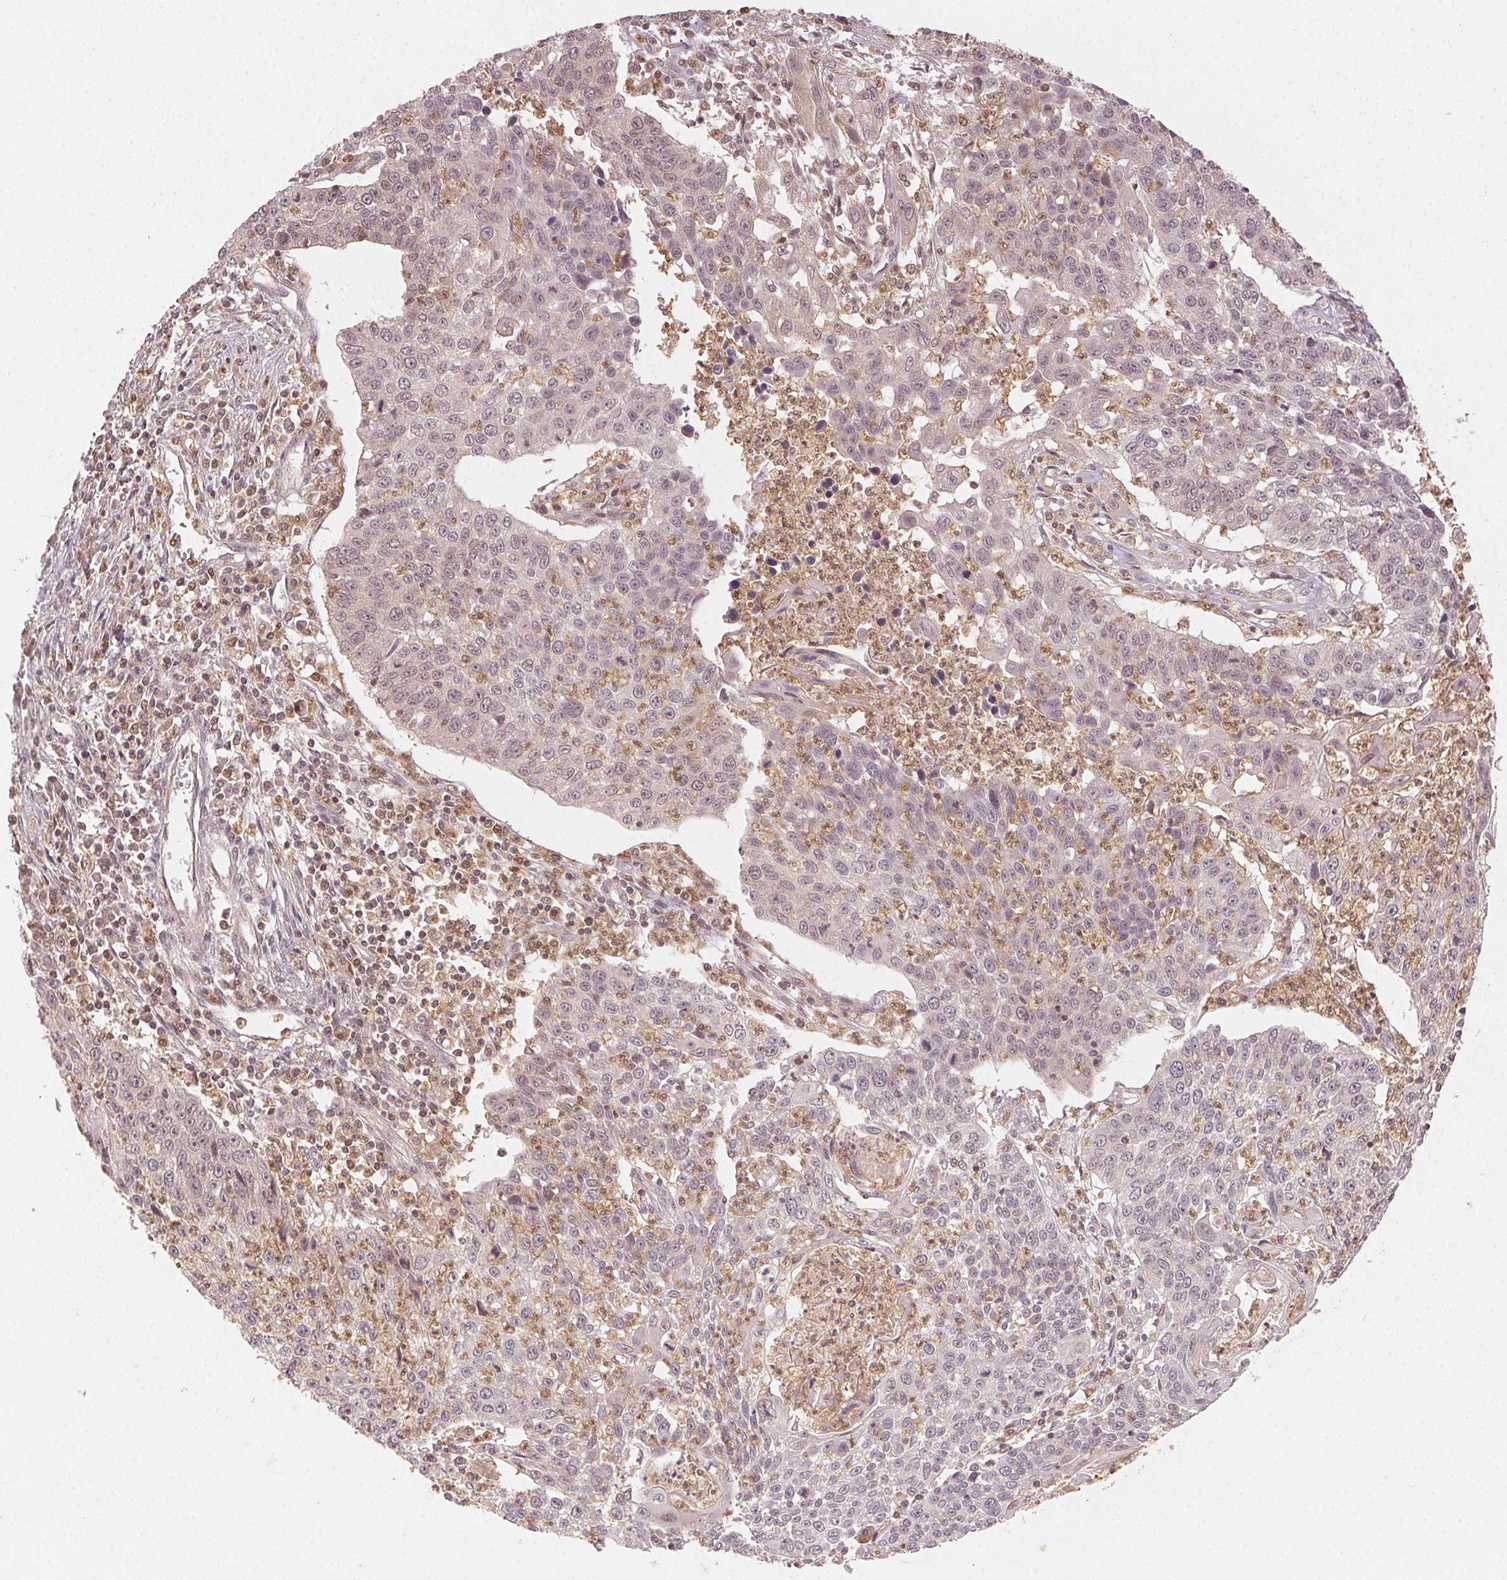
{"staining": {"intensity": "negative", "quantity": "none", "location": "none"}, "tissue": "lung cancer", "cell_type": "Tumor cells", "image_type": "cancer", "snomed": [{"axis": "morphology", "description": "Squamous cell carcinoma, NOS"}, {"axis": "morphology", "description": "Squamous cell carcinoma, metastatic, NOS"}, {"axis": "topography", "description": "Lung"}, {"axis": "topography", "description": "Pleura, NOS"}], "caption": "Human lung cancer (squamous cell carcinoma) stained for a protein using immunohistochemistry (IHC) shows no expression in tumor cells.", "gene": "MAPK14", "patient": {"sex": "male", "age": 72}}